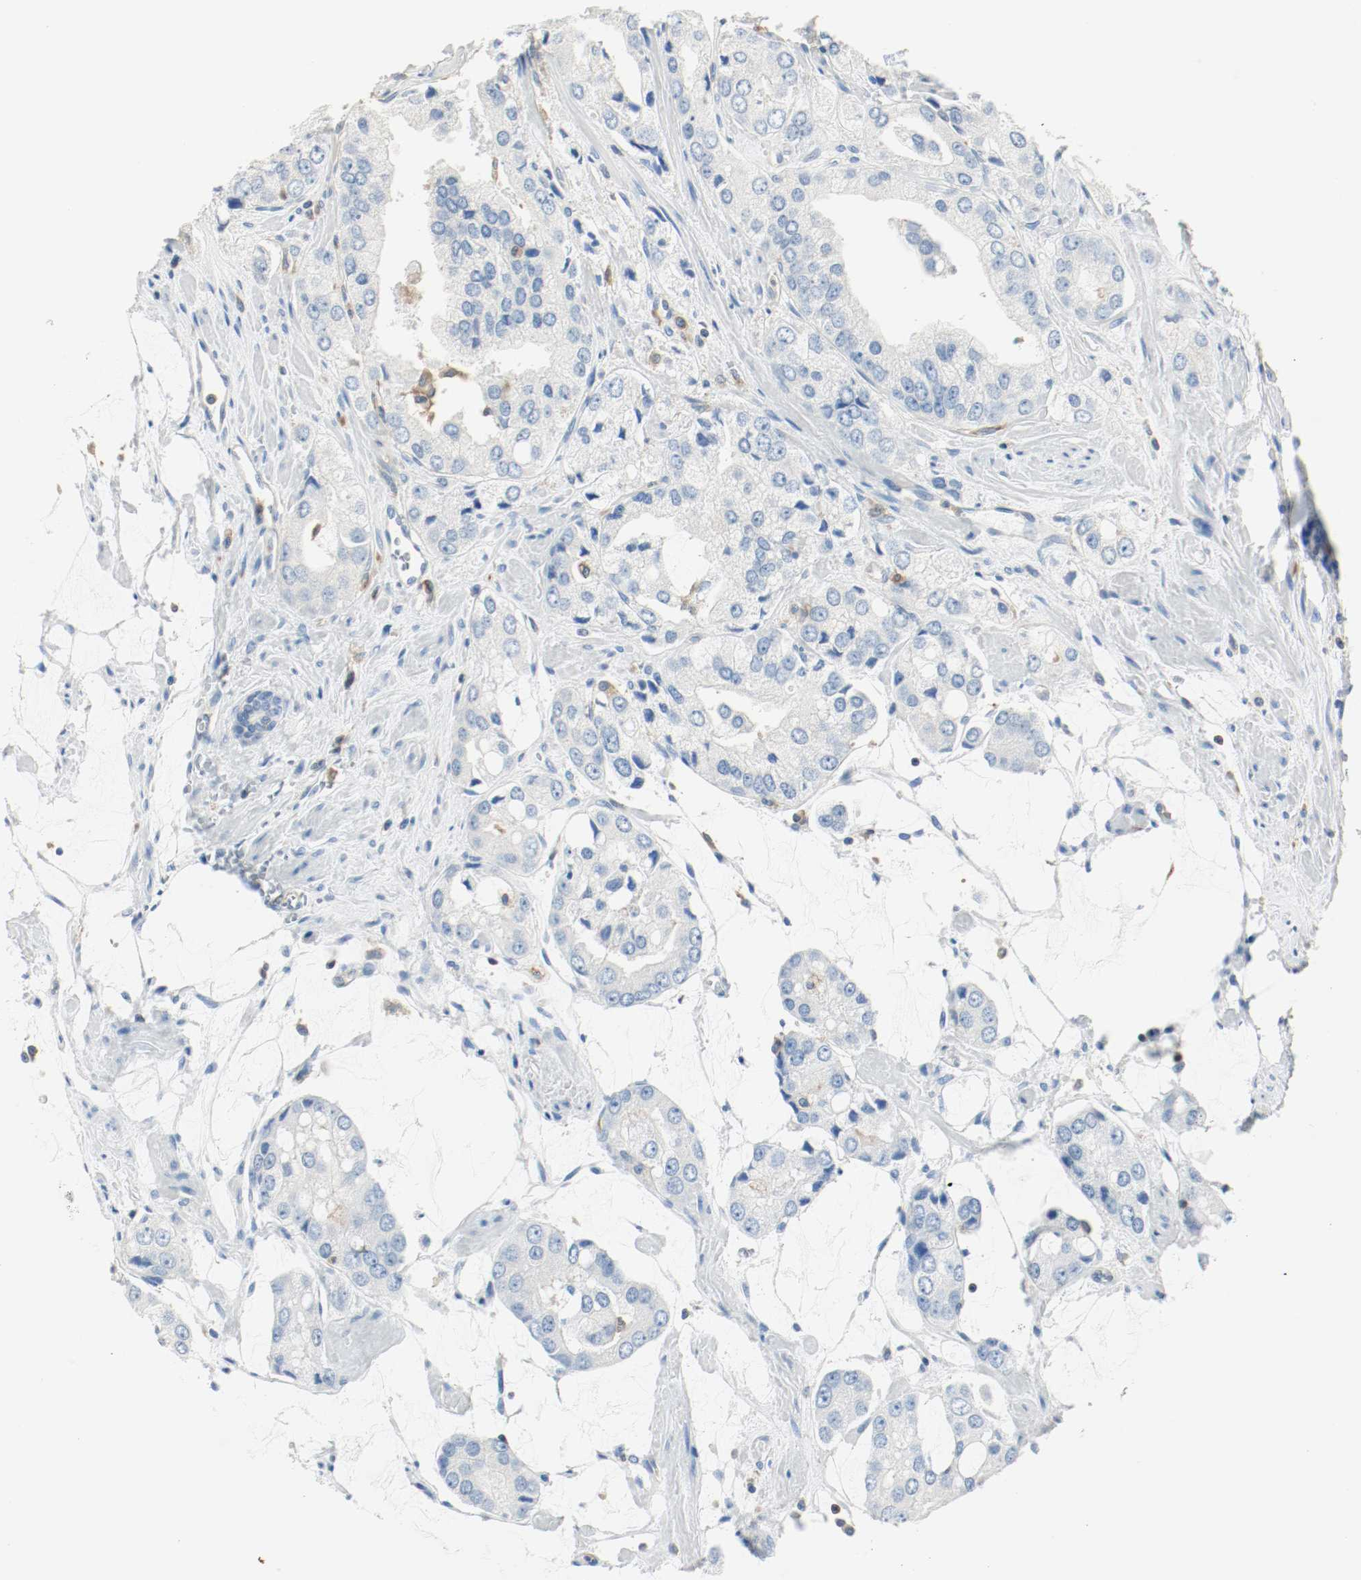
{"staining": {"intensity": "negative", "quantity": "none", "location": "none"}, "tissue": "prostate cancer", "cell_type": "Tumor cells", "image_type": "cancer", "snomed": [{"axis": "morphology", "description": "Adenocarcinoma, High grade"}, {"axis": "topography", "description": "Prostate"}], "caption": "Immunohistochemical staining of prostate cancer (high-grade adenocarcinoma) shows no significant expression in tumor cells. (Immunohistochemistry (ihc), brightfield microscopy, high magnification).", "gene": "ARPC1B", "patient": {"sex": "male", "age": 67}}